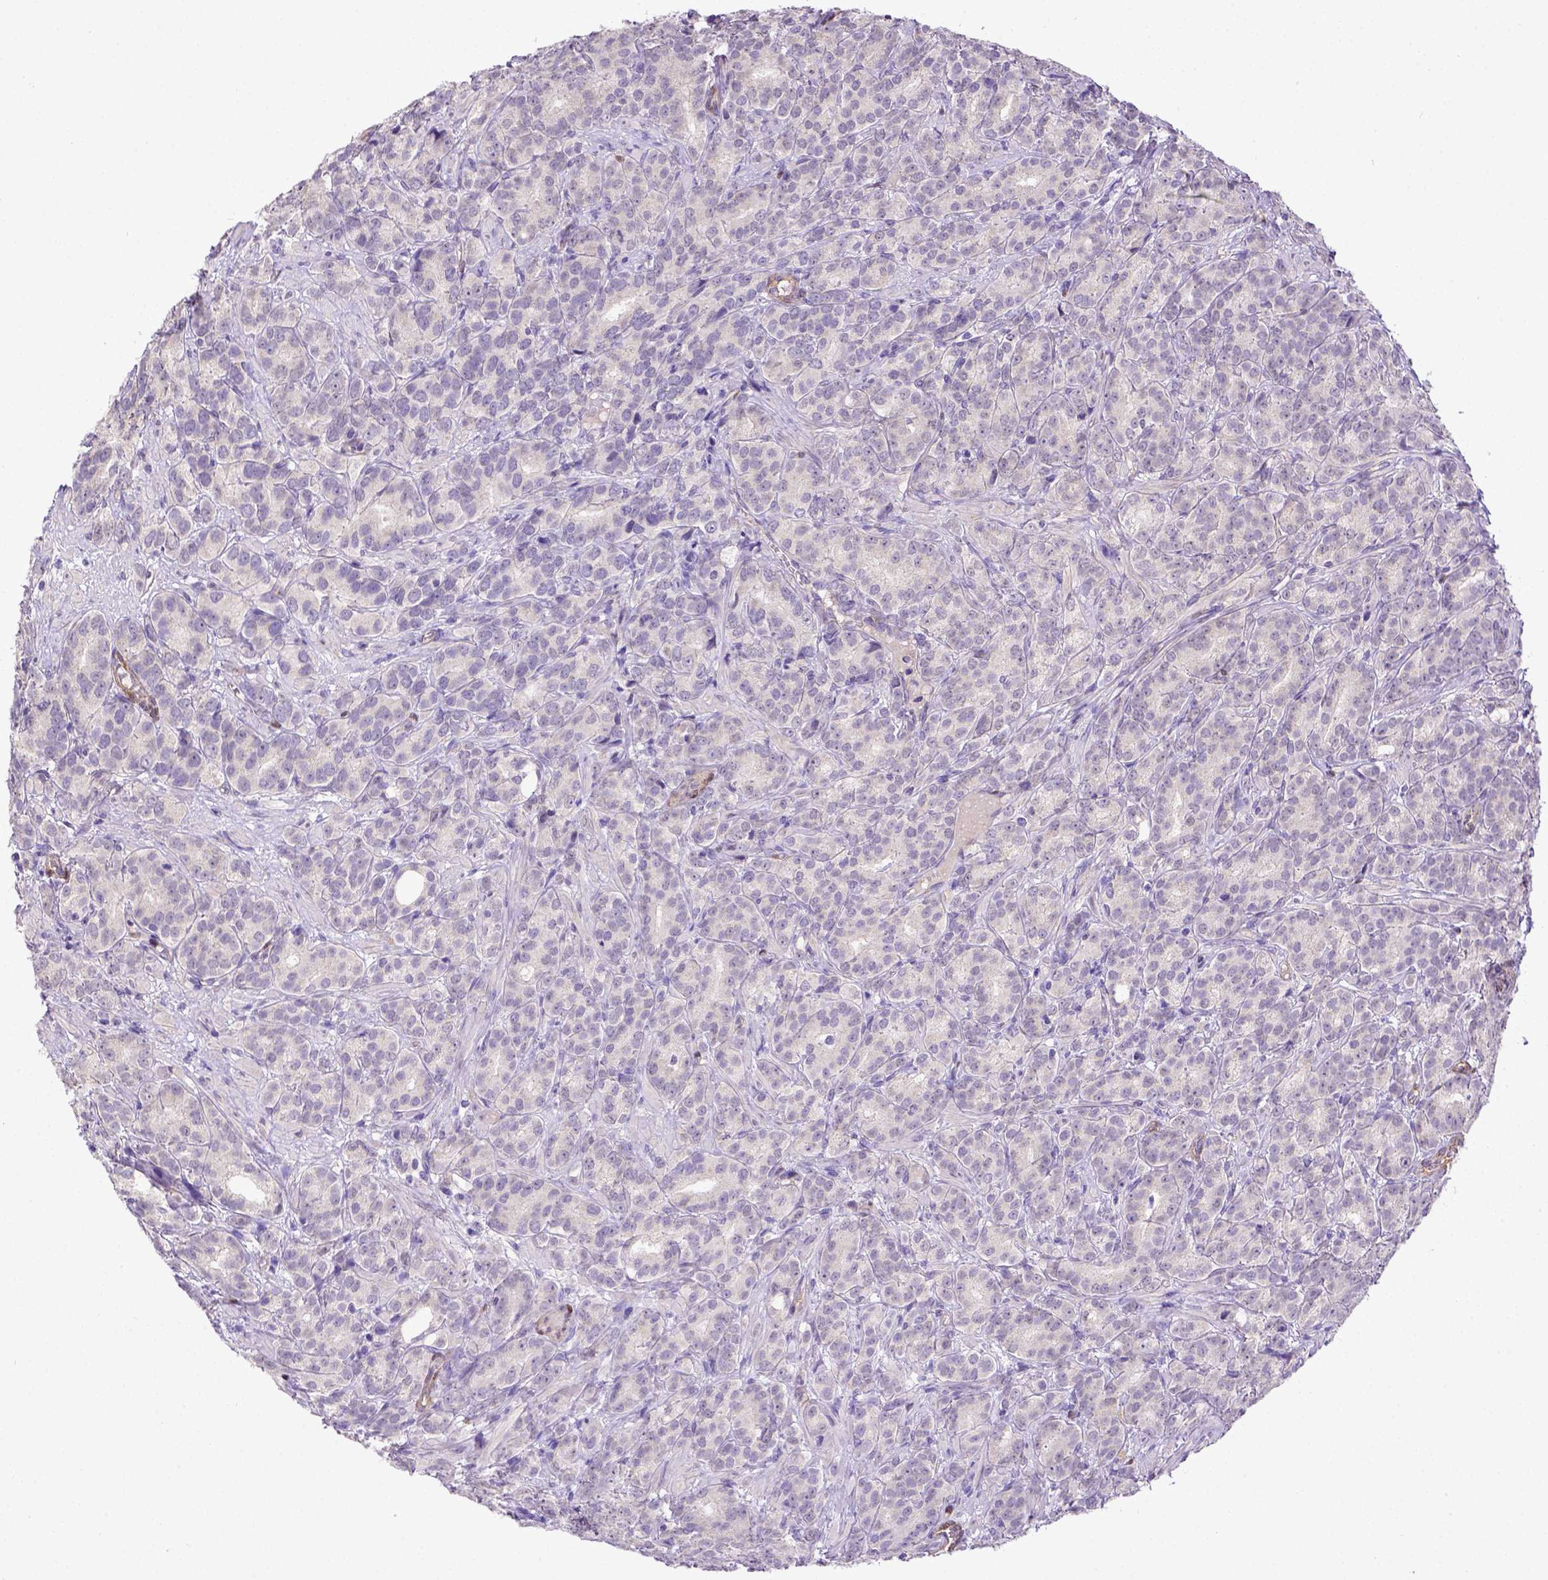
{"staining": {"intensity": "negative", "quantity": "none", "location": "none"}, "tissue": "prostate cancer", "cell_type": "Tumor cells", "image_type": "cancer", "snomed": [{"axis": "morphology", "description": "Adenocarcinoma, High grade"}, {"axis": "topography", "description": "Prostate"}], "caption": "High-grade adenocarcinoma (prostate) was stained to show a protein in brown. There is no significant staining in tumor cells. (Brightfield microscopy of DAB IHC at high magnification).", "gene": "BTN1A1", "patient": {"sex": "male", "age": 90}}